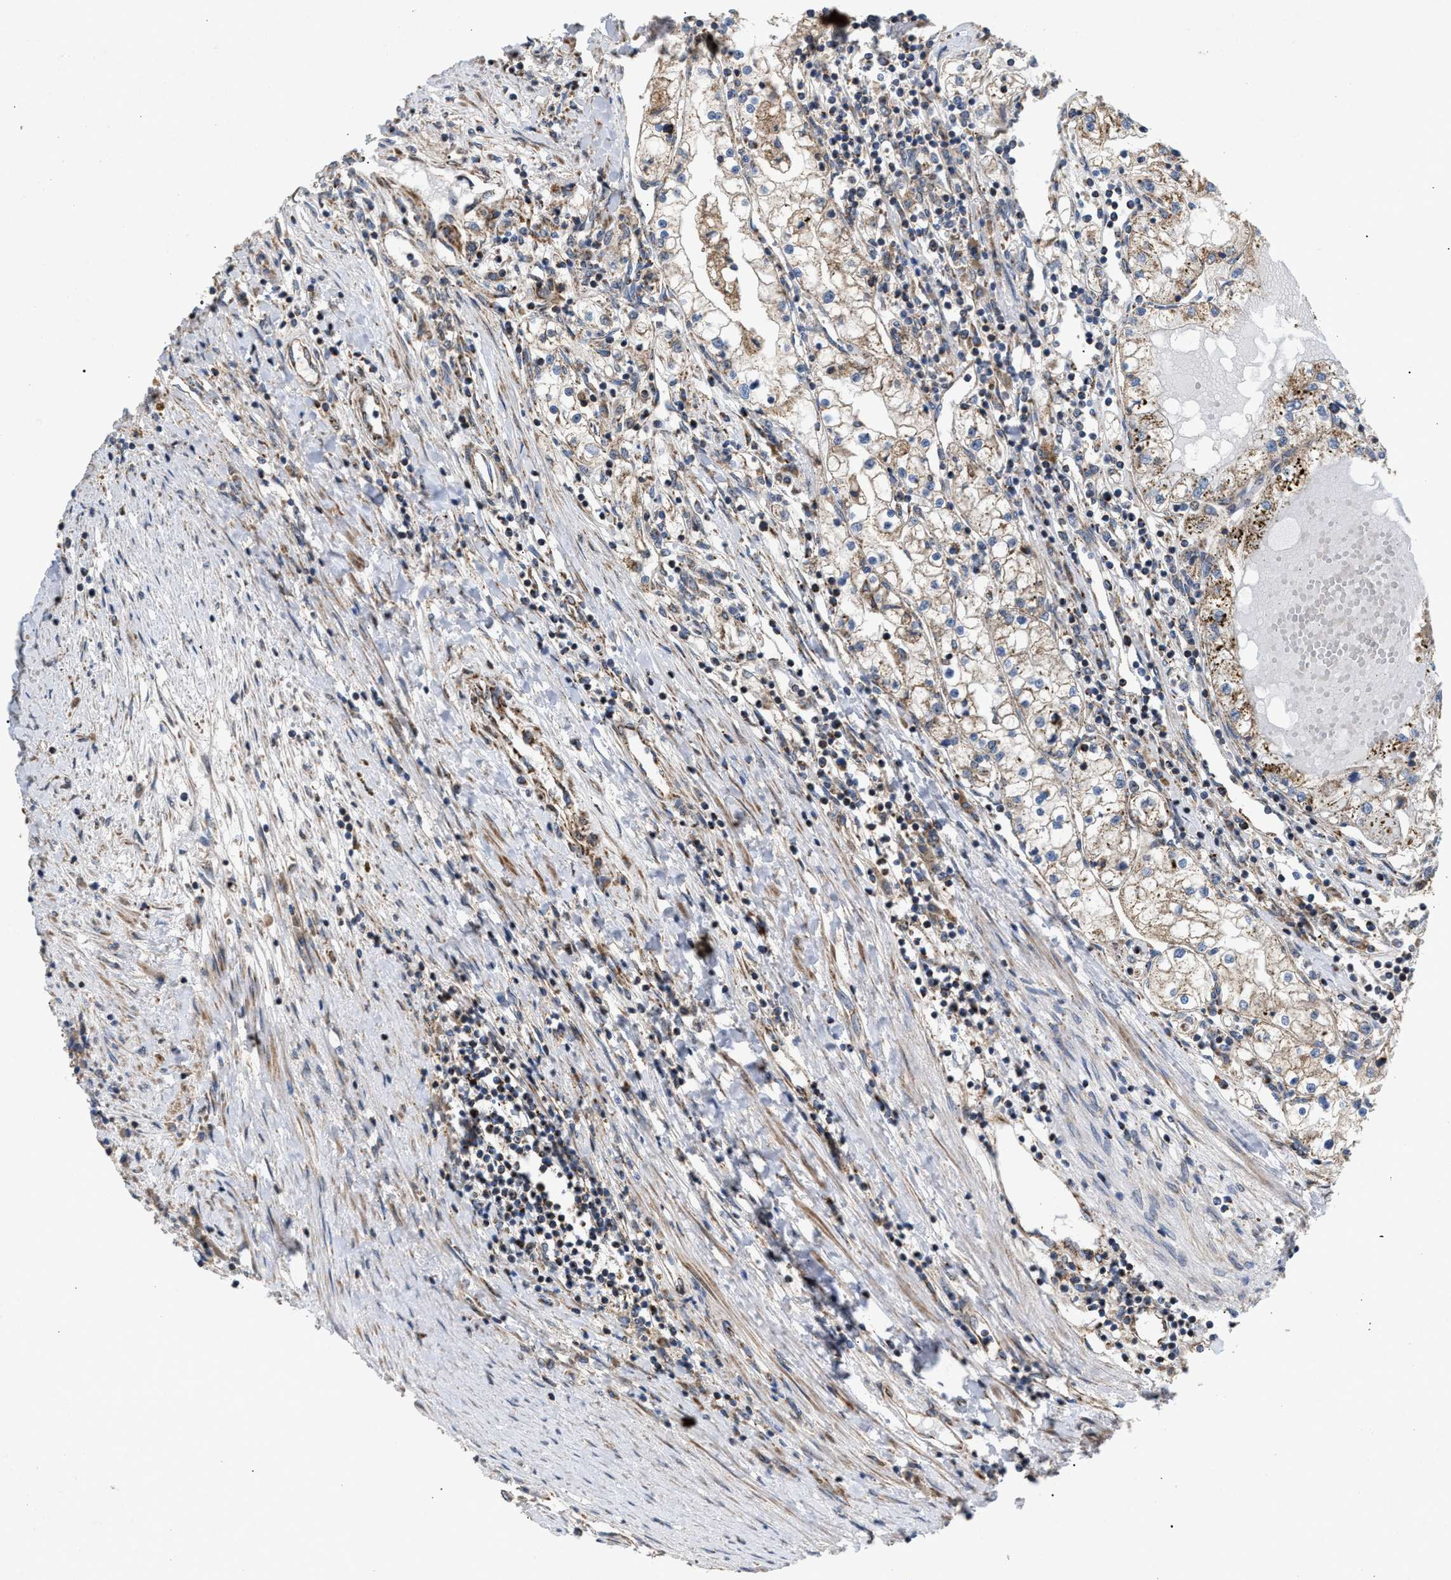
{"staining": {"intensity": "weak", "quantity": "<25%", "location": "cytoplasmic/membranous"}, "tissue": "renal cancer", "cell_type": "Tumor cells", "image_type": "cancer", "snomed": [{"axis": "morphology", "description": "Adenocarcinoma, NOS"}, {"axis": "topography", "description": "Kidney"}], "caption": "A micrograph of renal cancer stained for a protein shows no brown staining in tumor cells.", "gene": "TACO1", "patient": {"sex": "male", "age": 68}}